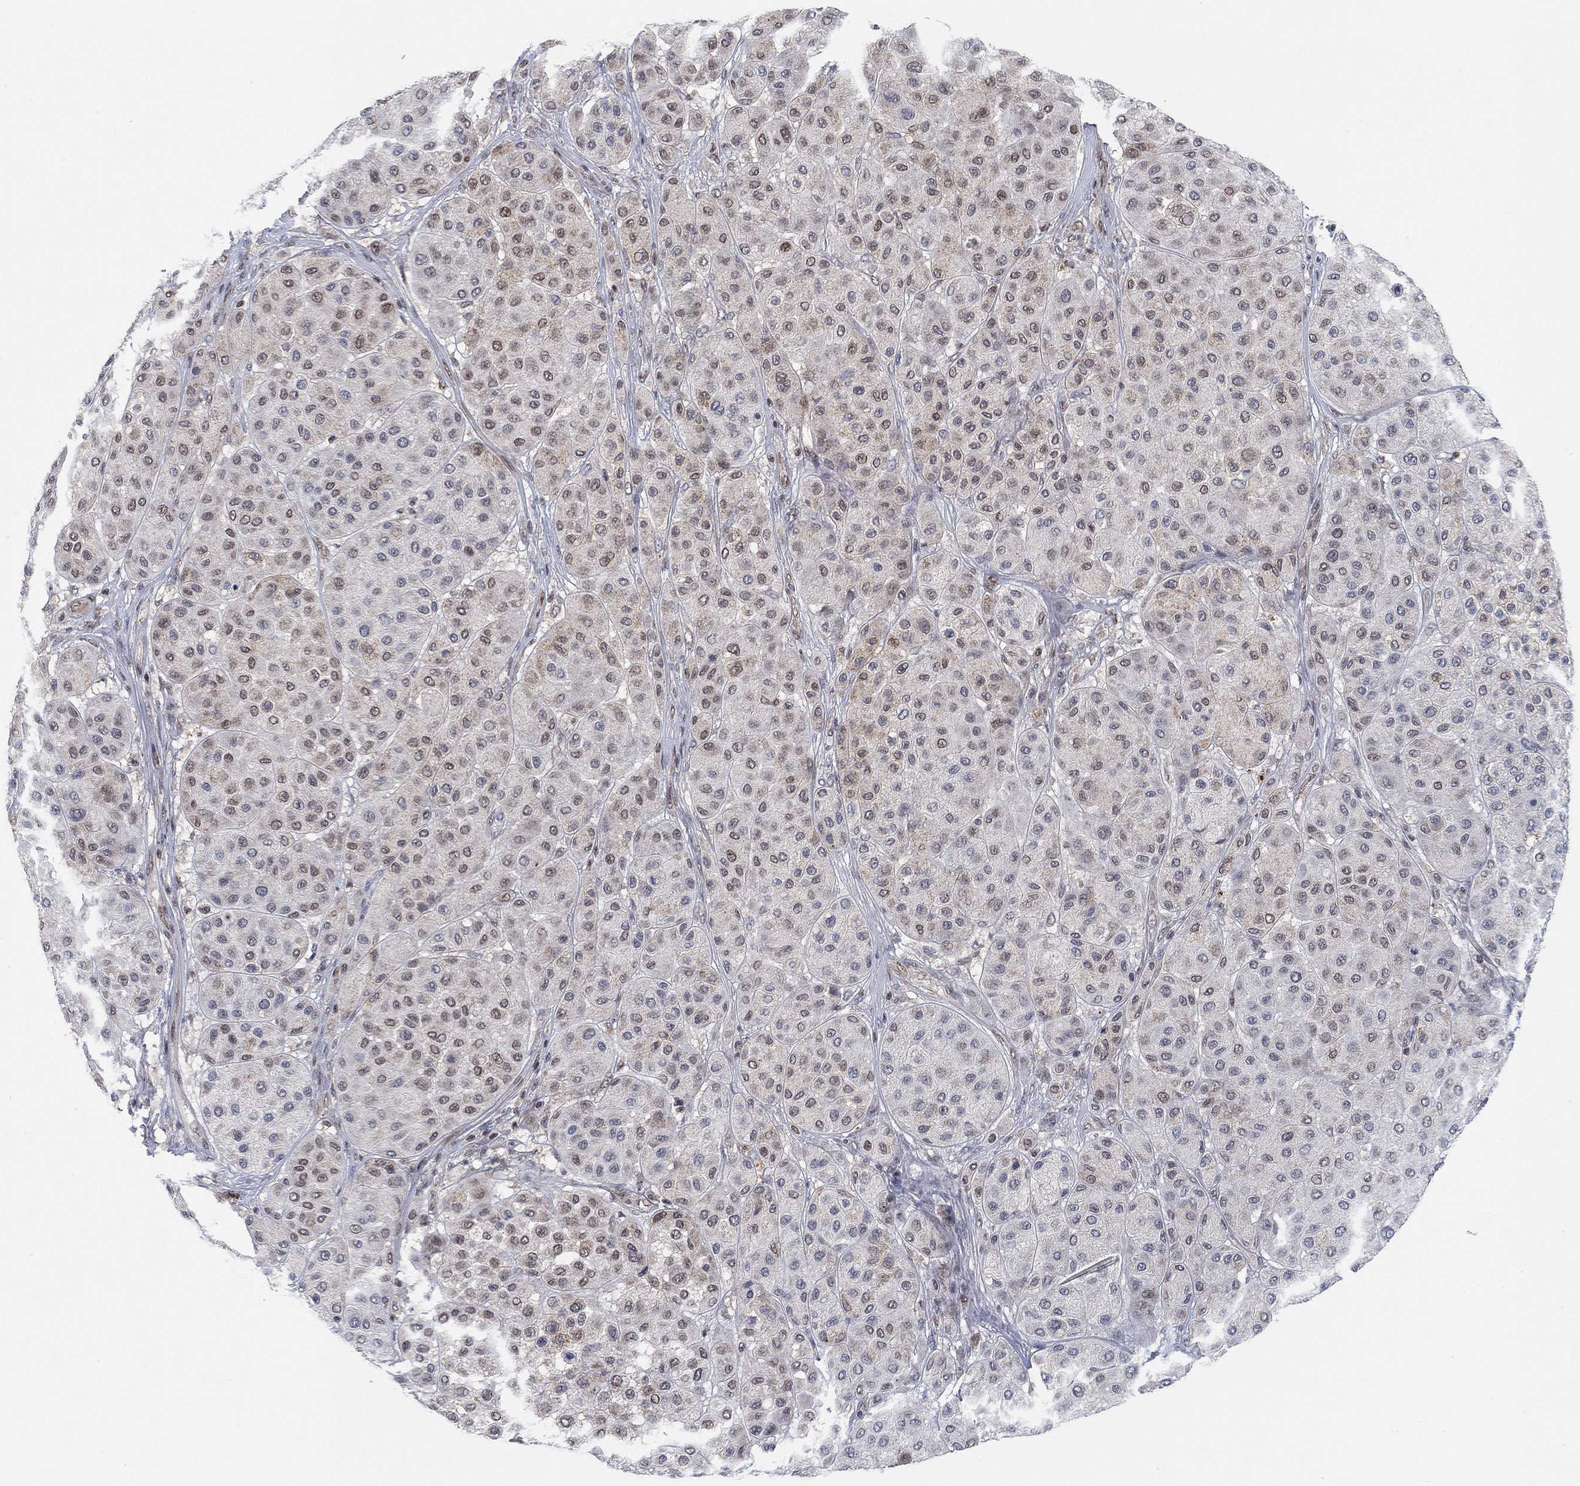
{"staining": {"intensity": "moderate", "quantity": "<25%", "location": "nuclear"}, "tissue": "melanoma", "cell_type": "Tumor cells", "image_type": "cancer", "snomed": [{"axis": "morphology", "description": "Malignant melanoma, Metastatic site"}, {"axis": "topography", "description": "Smooth muscle"}], "caption": "A photomicrograph of human melanoma stained for a protein reveals moderate nuclear brown staining in tumor cells.", "gene": "THAP8", "patient": {"sex": "male", "age": 41}}